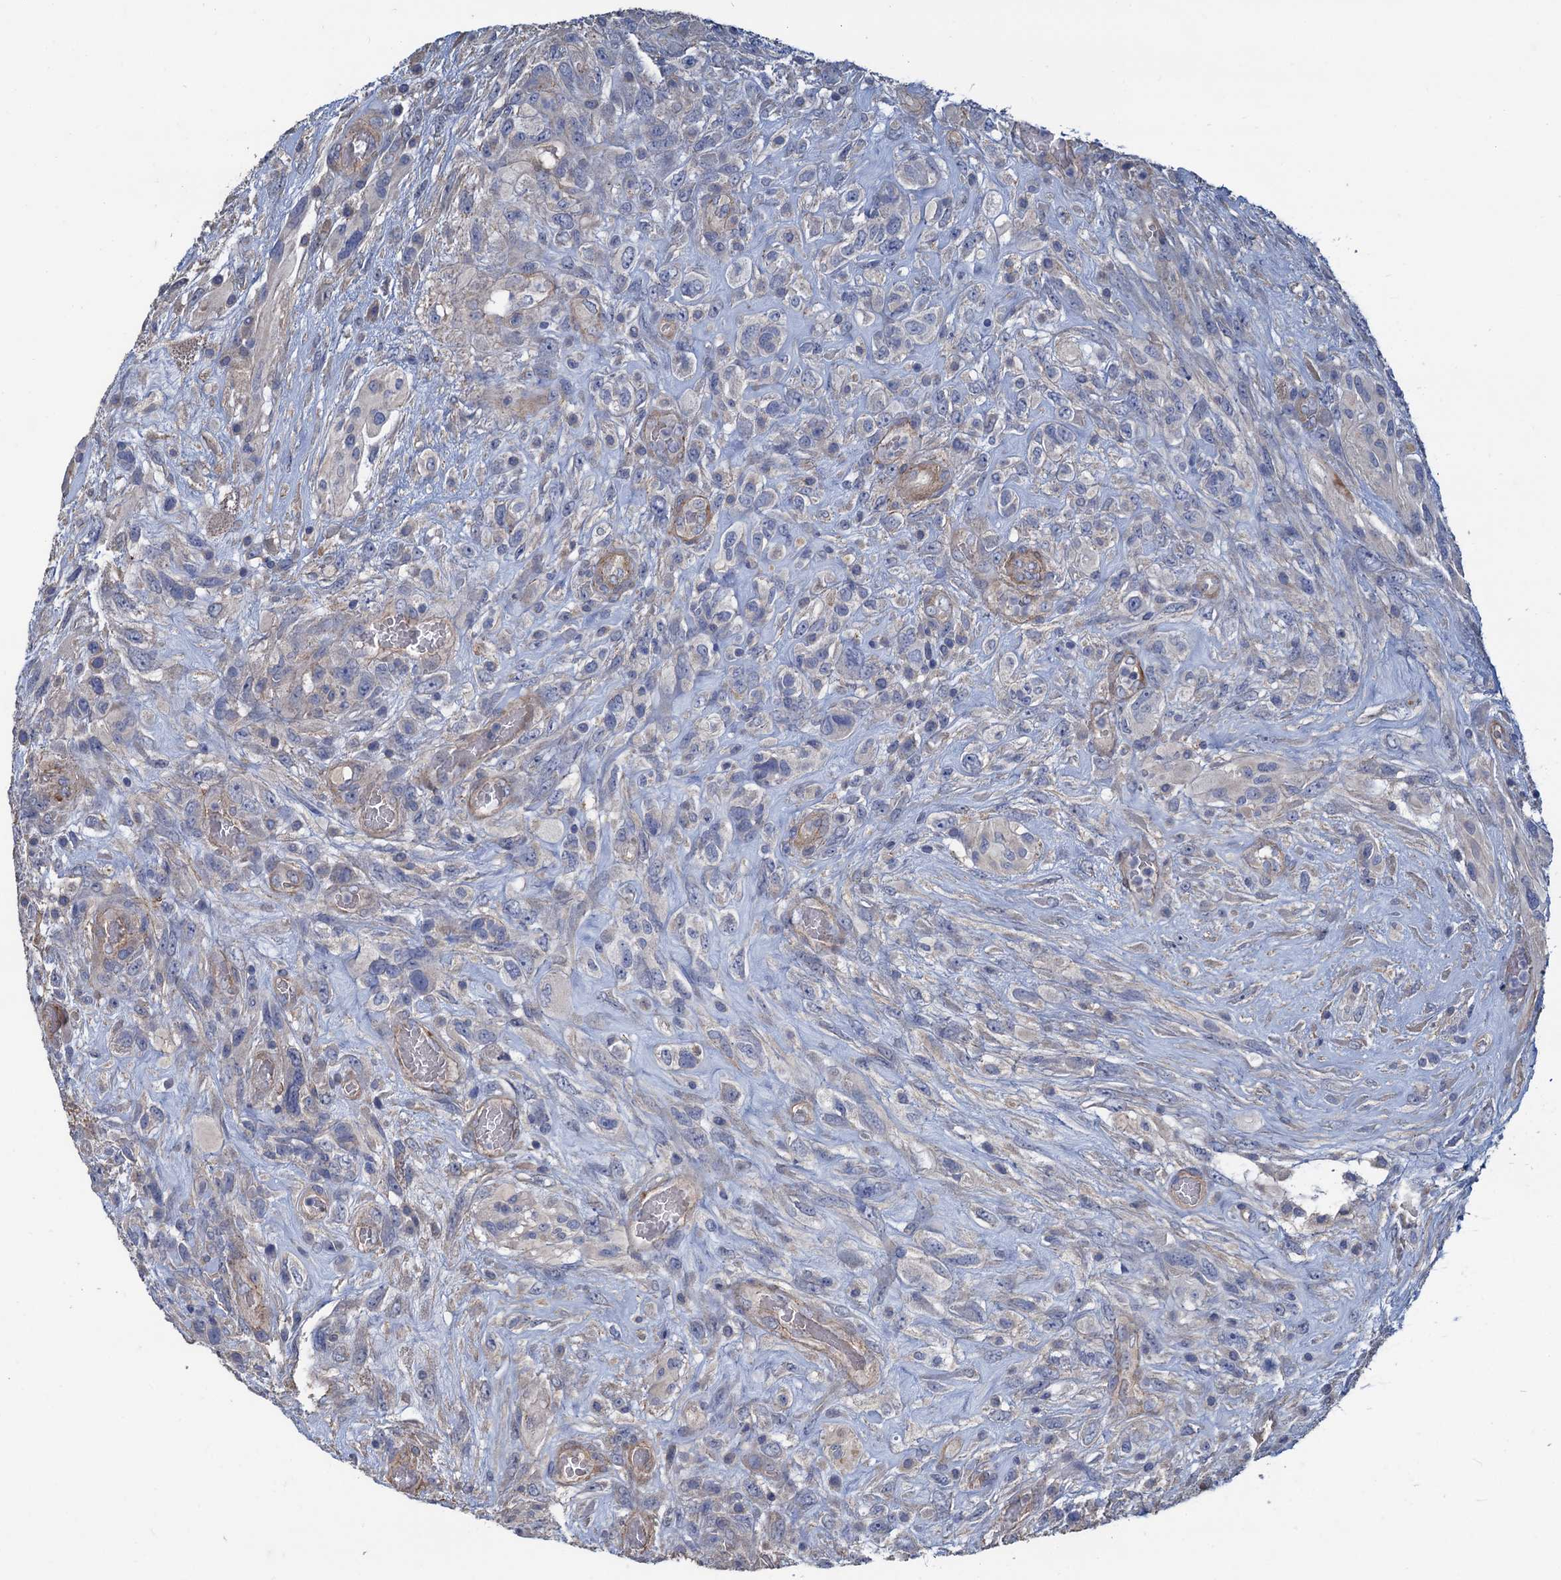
{"staining": {"intensity": "negative", "quantity": "none", "location": "none"}, "tissue": "glioma", "cell_type": "Tumor cells", "image_type": "cancer", "snomed": [{"axis": "morphology", "description": "Glioma, malignant, High grade"}, {"axis": "topography", "description": "Brain"}], "caption": "A high-resolution micrograph shows immunohistochemistry (IHC) staining of malignant glioma (high-grade), which displays no significant expression in tumor cells.", "gene": "SMCO3", "patient": {"sex": "male", "age": 61}}